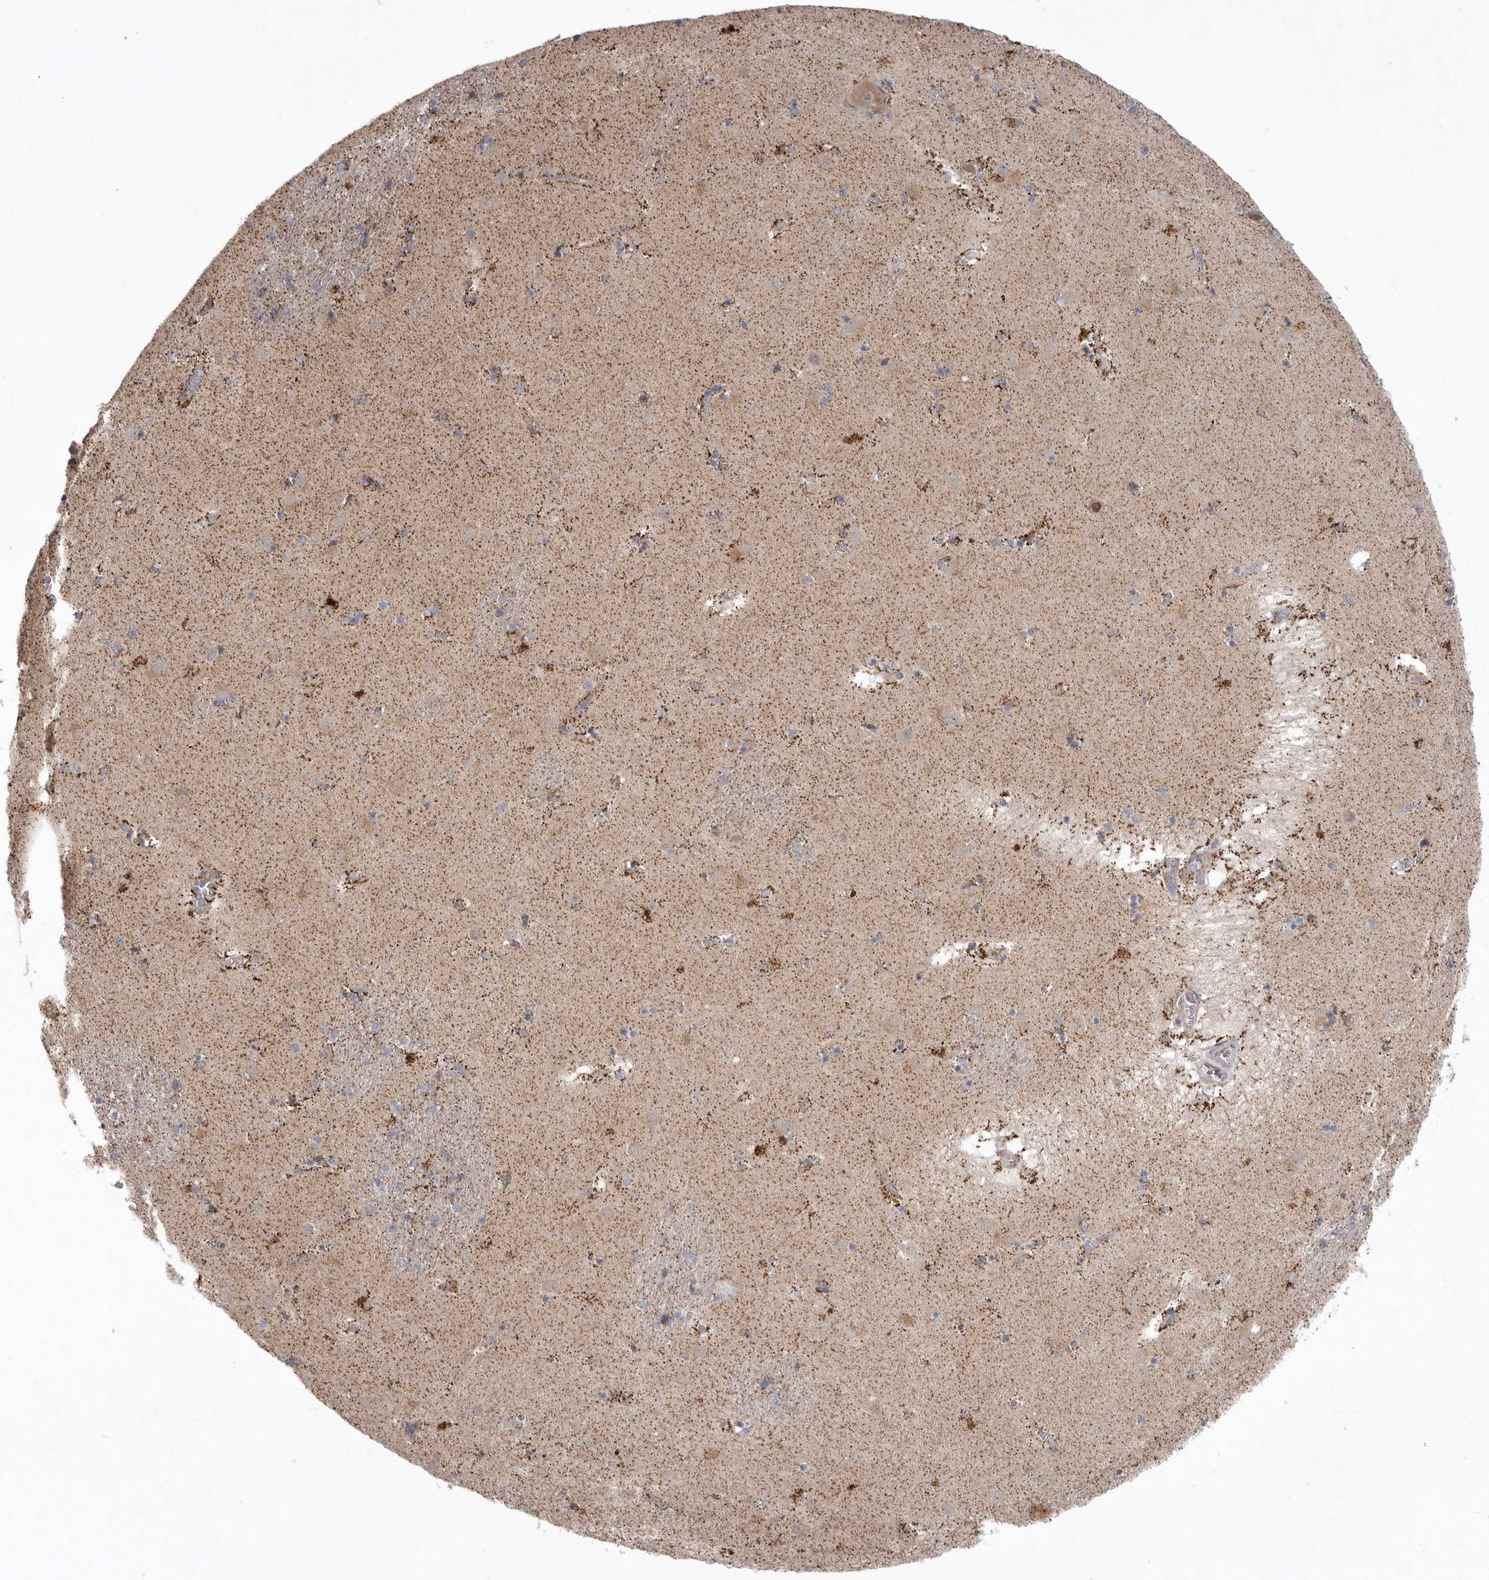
{"staining": {"intensity": "moderate", "quantity": "25%-75%", "location": "cytoplasmic/membranous"}, "tissue": "caudate", "cell_type": "Glial cells", "image_type": "normal", "snomed": [{"axis": "morphology", "description": "Normal tissue, NOS"}, {"axis": "topography", "description": "Lateral ventricle wall"}], "caption": "Caudate was stained to show a protein in brown. There is medium levels of moderate cytoplasmic/membranous positivity in about 25%-75% of glial cells.", "gene": "MPZL1", "patient": {"sex": "male", "age": 70}}